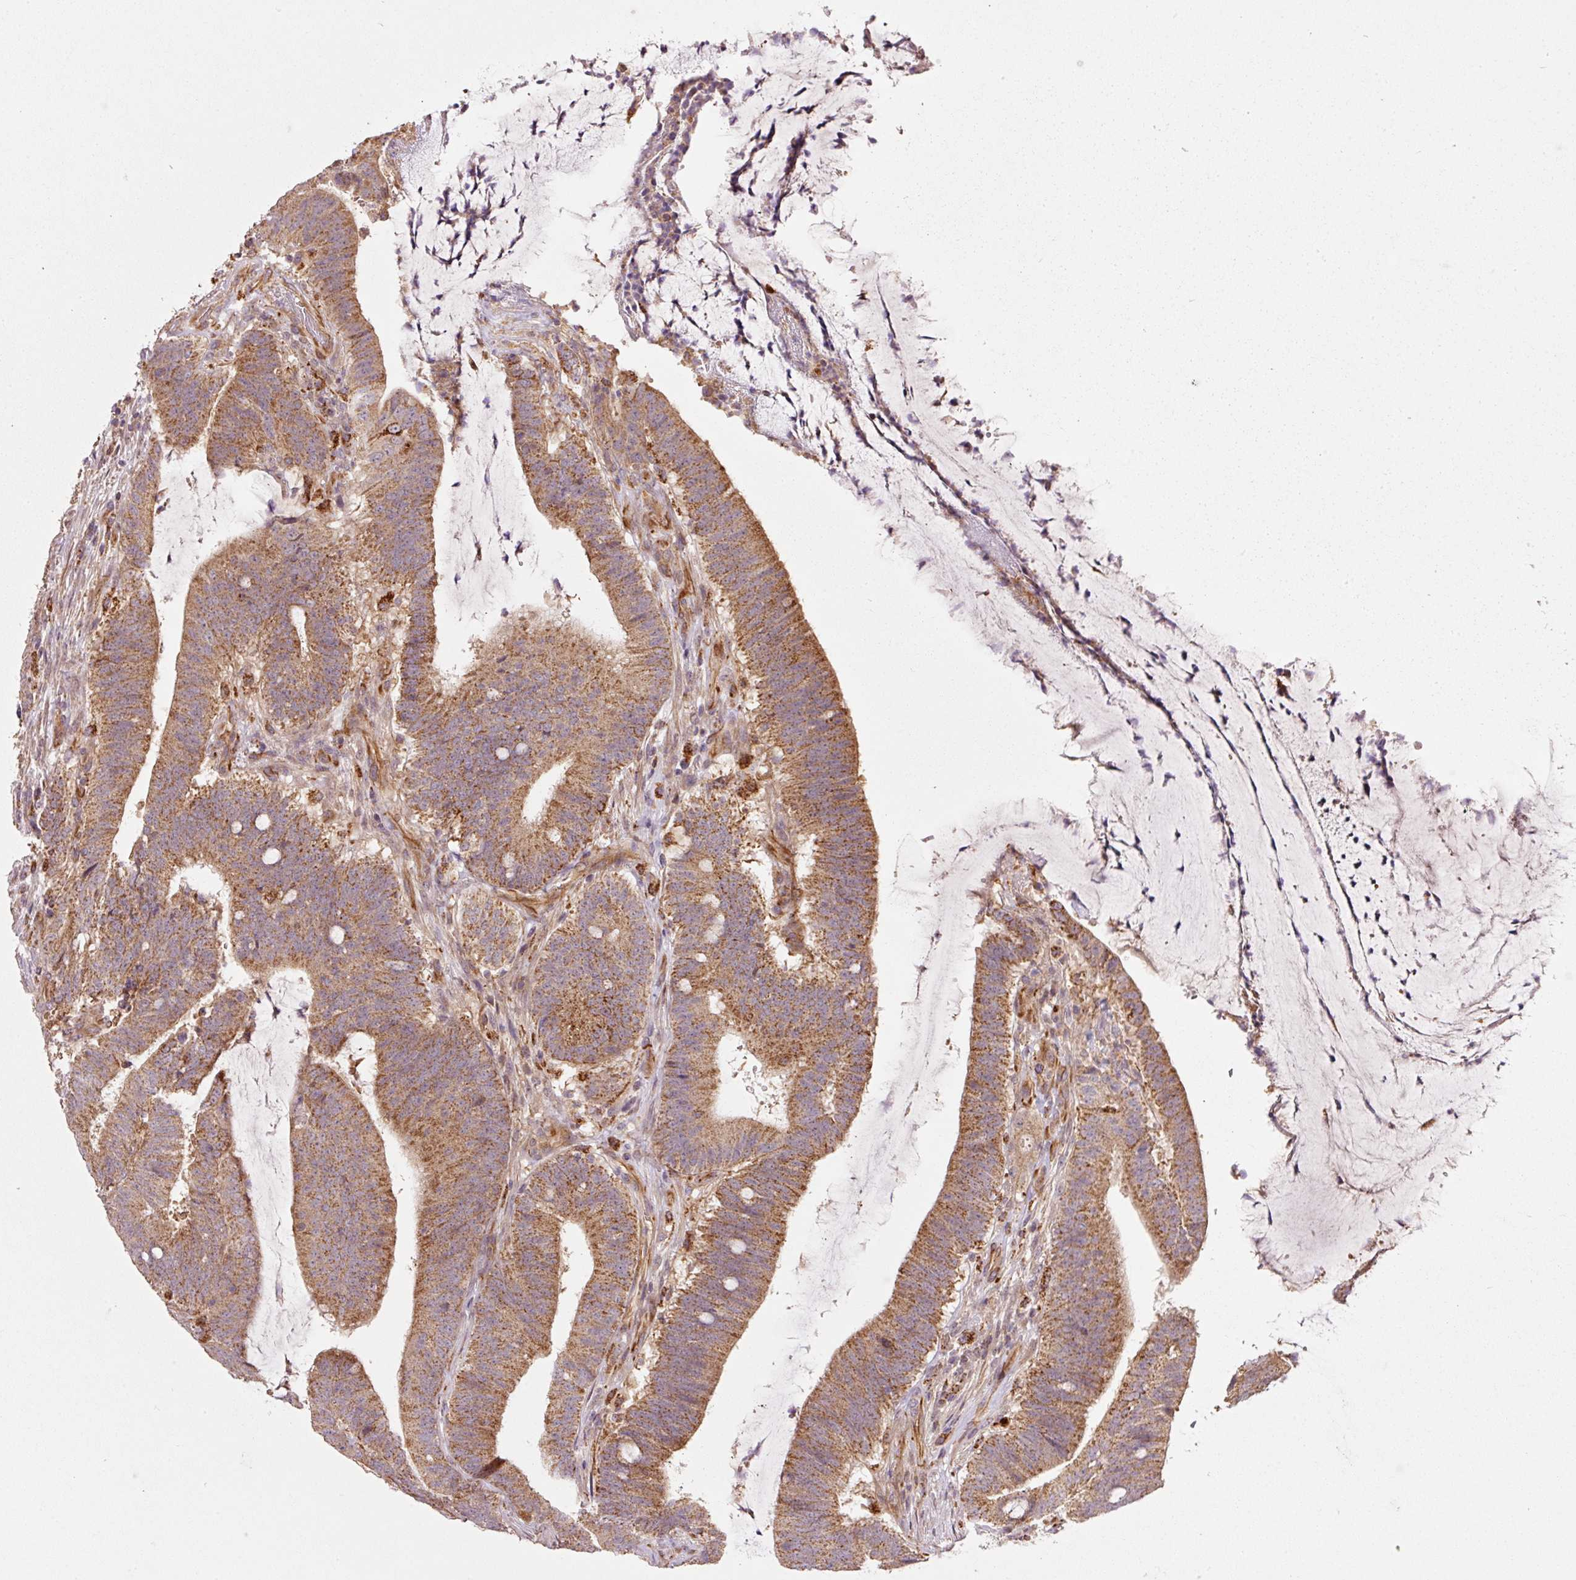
{"staining": {"intensity": "moderate", "quantity": ">75%", "location": "cytoplasmic/membranous"}, "tissue": "colorectal cancer", "cell_type": "Tumor cells", "image_type": "cancer", "snomed": [{"axis": "morphology", "description": "Adenocarcinoma, NOS"}, {"axis": "topography", "description": "Colon"}], "caption": "An image of human colorectal adenocarcinoma stained for a protein exhibits moderate cytoplasmic/membranous brown staining in tumor cells.", "gene": "PCK2", "patient": {"sex": "female", "age": 43}}